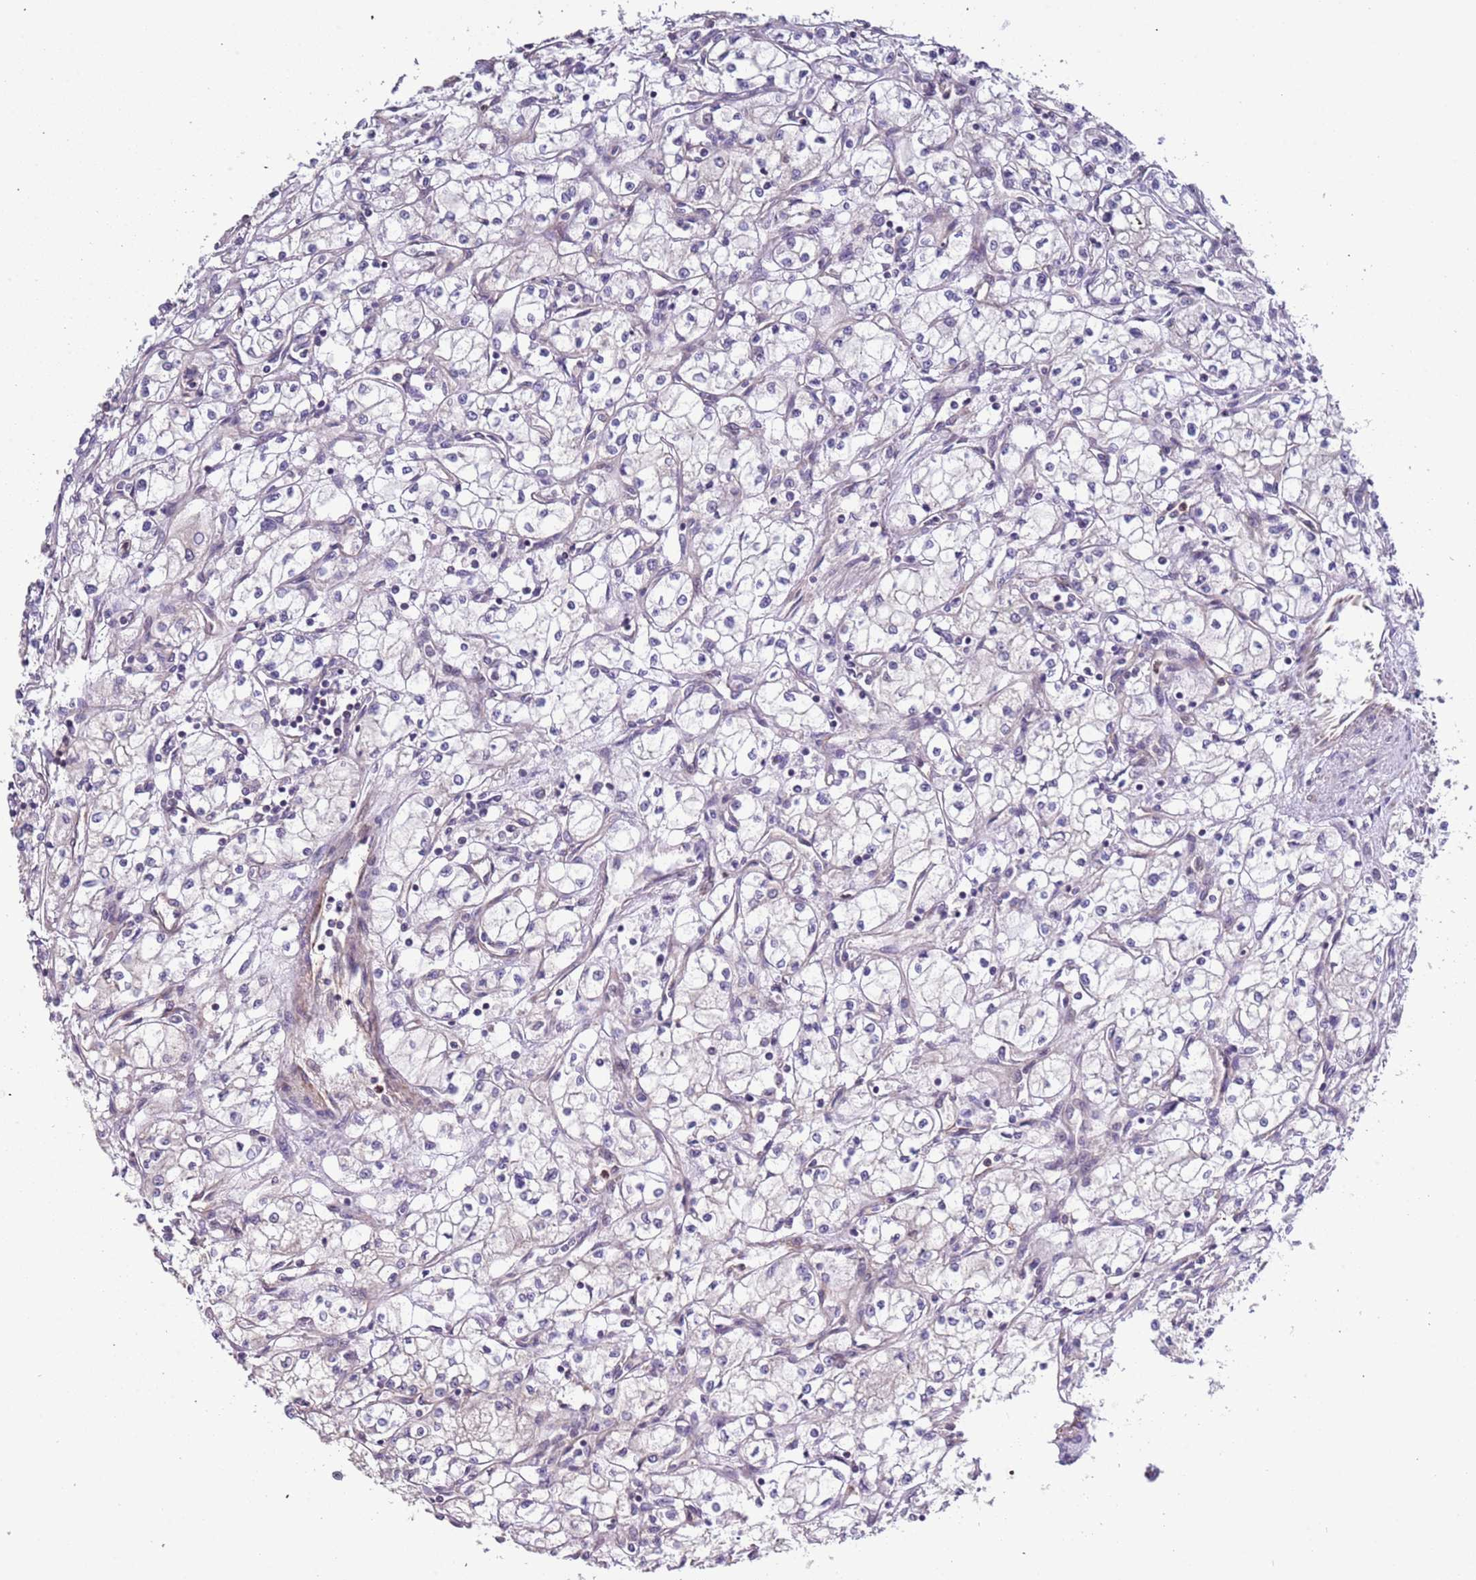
{"staining": {"intensity": "negative", "quantity": "none", "location": "none"}, "tissue": "renal cancer", "cell_type": "Tumor cells", "image_type": "cancer", "snomed": [{"axis": "morphology", "description": "Adenocarcinoma, NOS"}, {"axis": "topography", "description": "Kidney"}], "caption": "Histopathology image shows no significant protein expression in tumor cells of renal adenocarcinoma.", "gene": "LAMB4", "patient": {"sex": "male", "age": 59}}